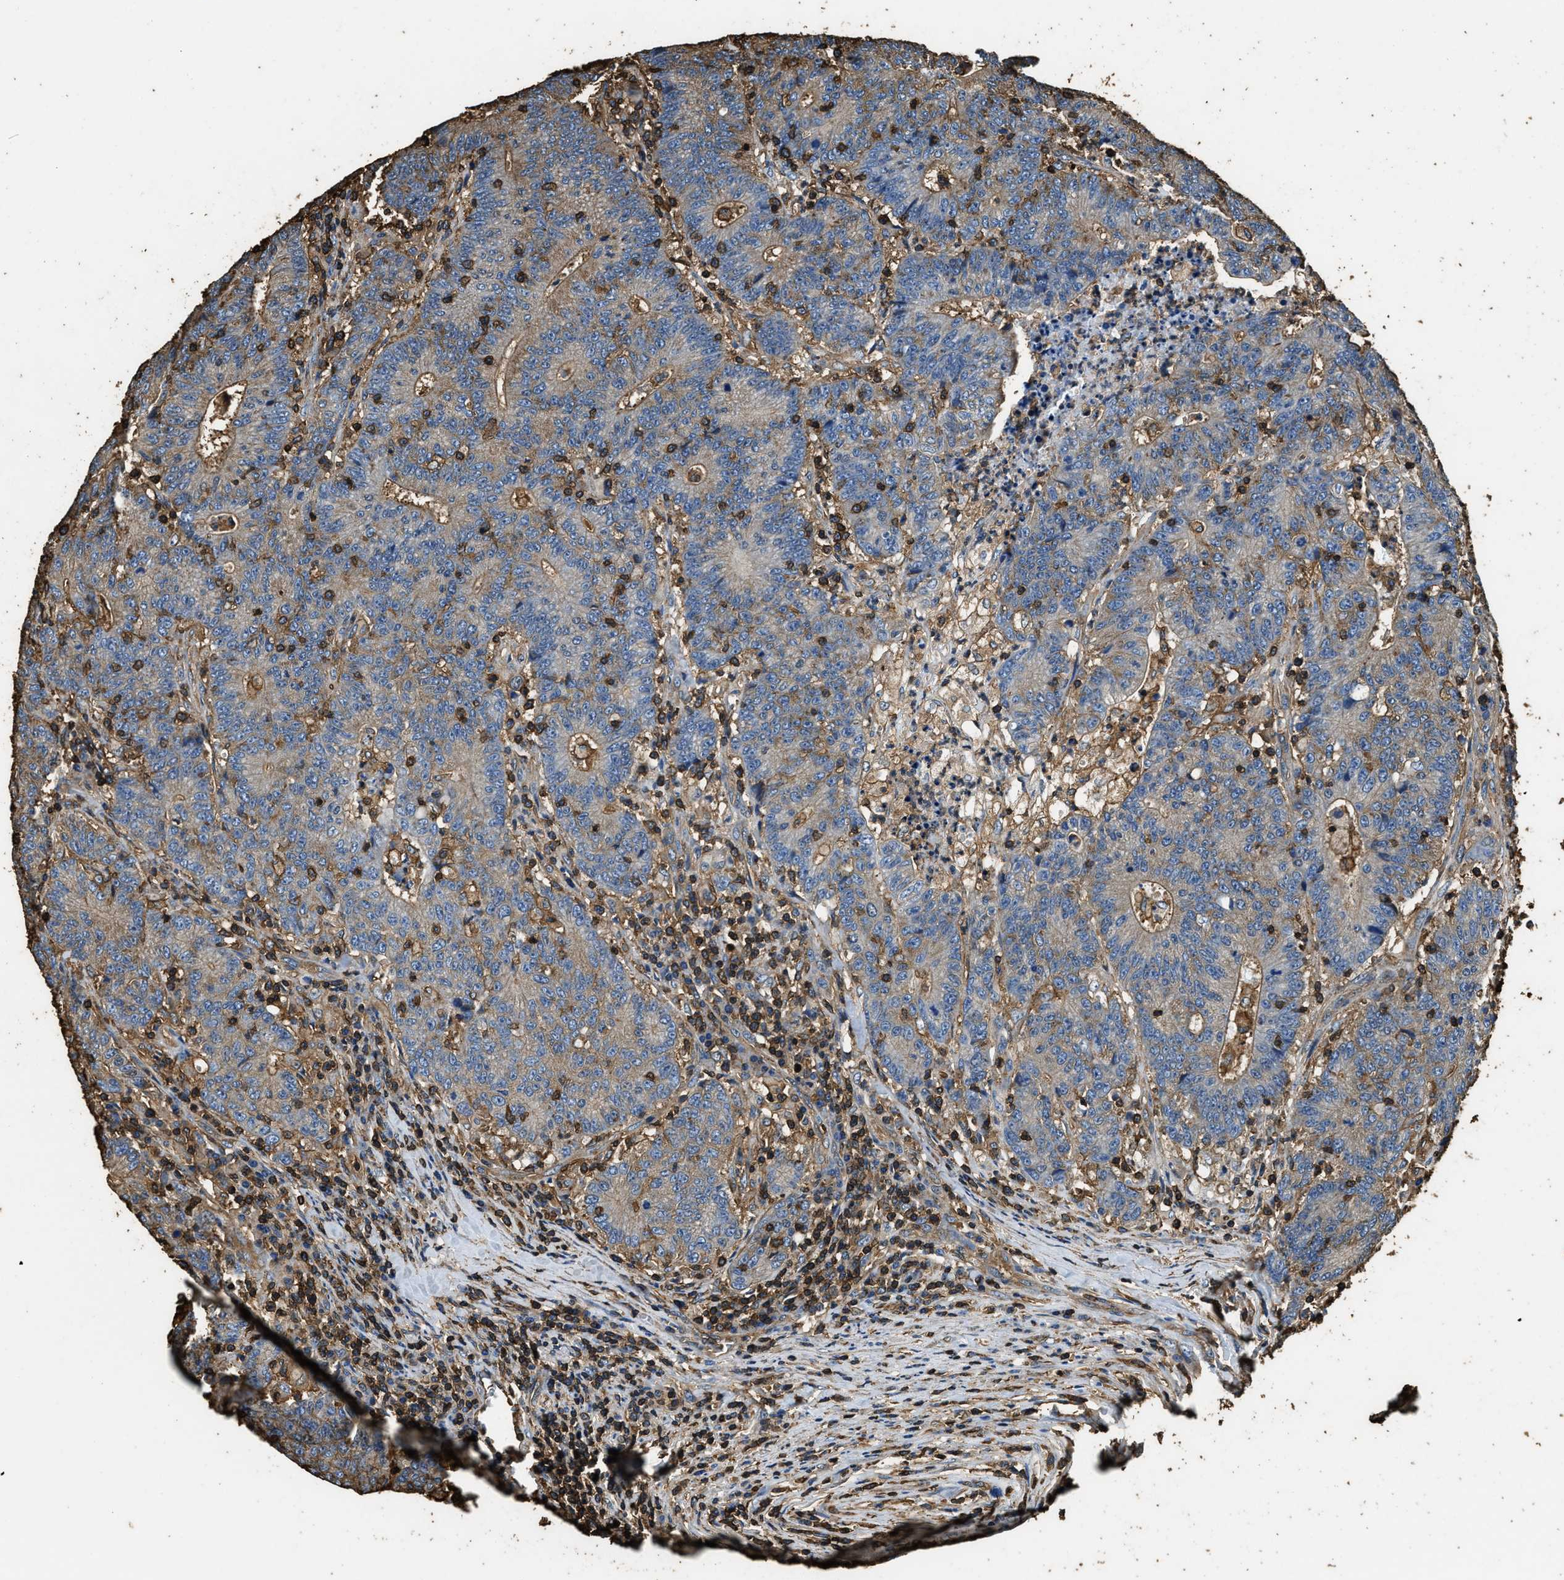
{"staining": {"intensity": "moderate", "quantity": "25%-75%", "location": "cytoplasmic/membranous"}, "tissue": "colorectal cancer", "cell_type": "Tumor cells", "image_type": "cancer", "snomed": [{"axis": "morphology", "description": "Normal tissue, NOS"}, {"axis": "morphology", "description": "Adenocarcinoma, NOS"}, {"axis": "topography", "description": "Colon"}], "caption": "Tumor cells show medium levels of moderate cytoplasmic/membranous expression in about 25%-75% of cells in human colorectal adenocarcinoma. The staining is performed using DAB (3,3'-diaminobenzidine) brown chromogen to label protein expression. The nuclei are counter-stained blue using hematoxylin.", "gene": "ACCS", "patient": {"sex": "female", "age": 75}}